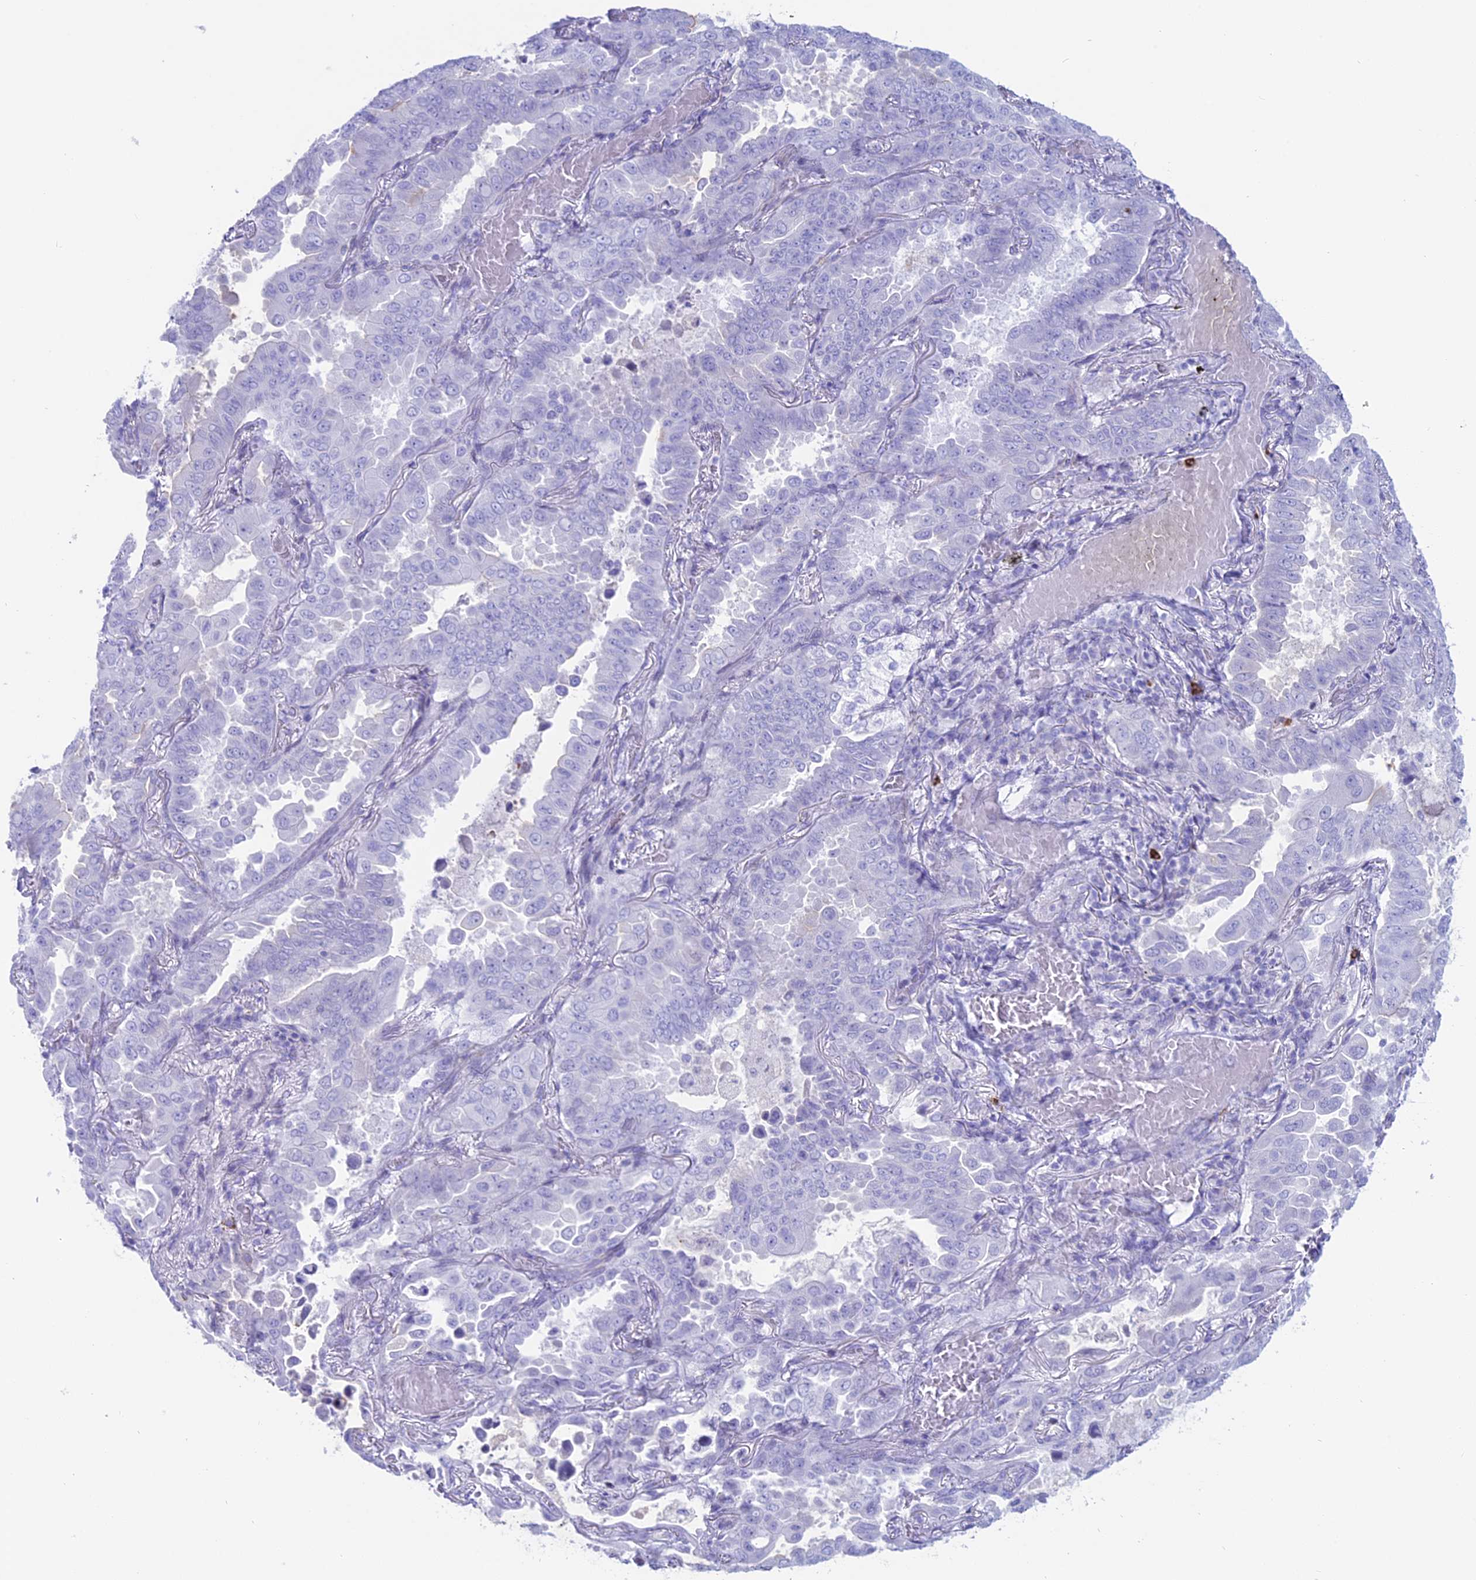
{"staining": {"intensity": "negative", "quantity": "none", "location": "none"}, "tissue": "lung cancer", "cell_type": "Tumor cells", "image_type": "cancer", "snomed": [{"axis": "morphology", "description": "Adenocarcinoma, NOS"}, {"axis": "topography", "description": "Lung"}], "caption": "Histopathology image shows no significant protein expression in tumor cells of lung cancer.", "gene": "OR2AE1", "patient": {"sex": "male", "age": 64}}